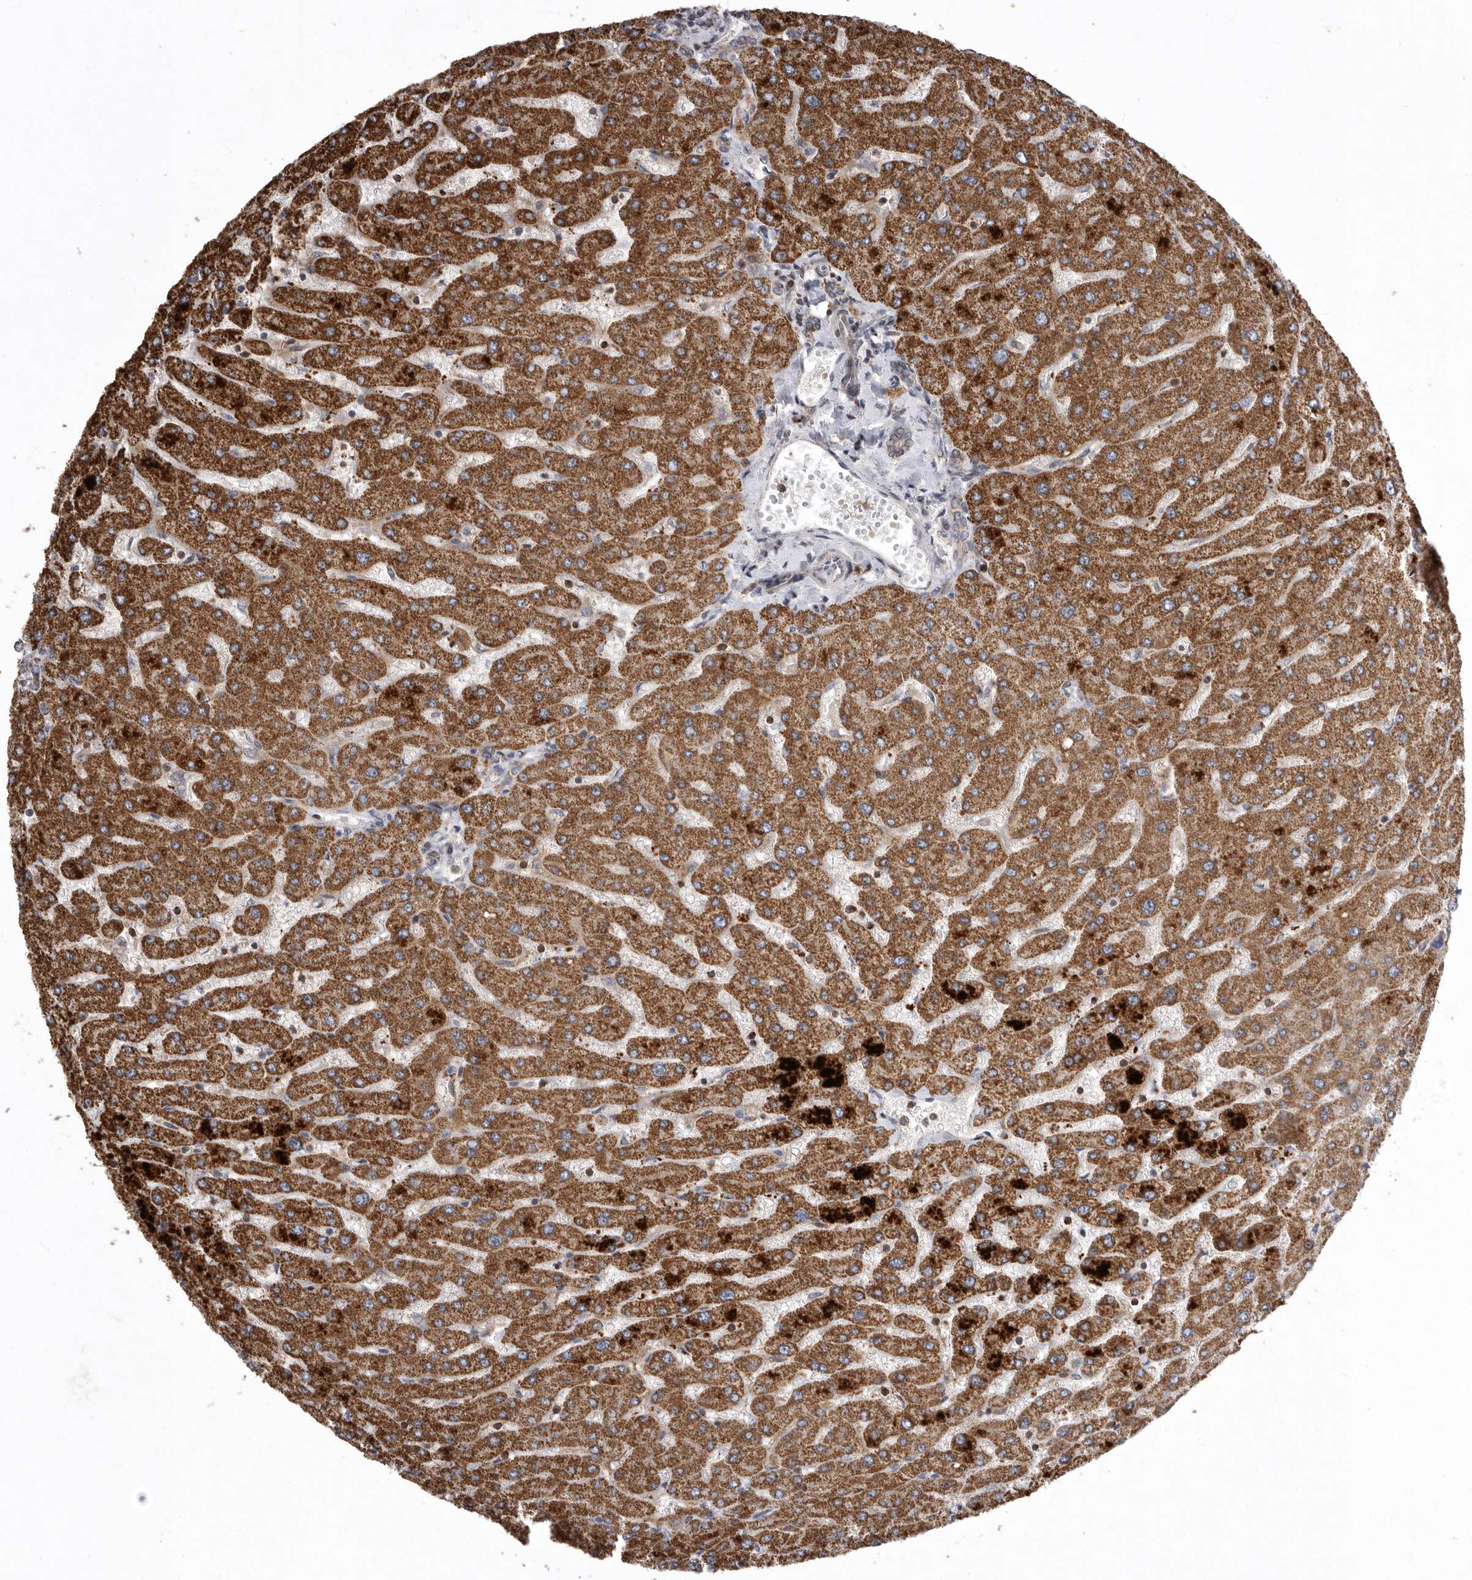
{"staining": {"intensity": "weak", "quantity": ">75%", "location": "cytoplasmic/membranous"}, "tissue": "liver", "cell_type": "Cholangiocytes", "image_type": "normal", "snomed": [{"axis": "morphology", "description": "Normal tissue, NOS"}, {"axis": "topography", "description": "Liver"}], "caption": "Immunohistochemical staining of unremarkable human liver exhibits weak cytoplasmic/membranous protein positivity in approximately >75% of cholangiocytes.", "gene": "MPZL1", "patient": {"sex": "male", "age": 55}}